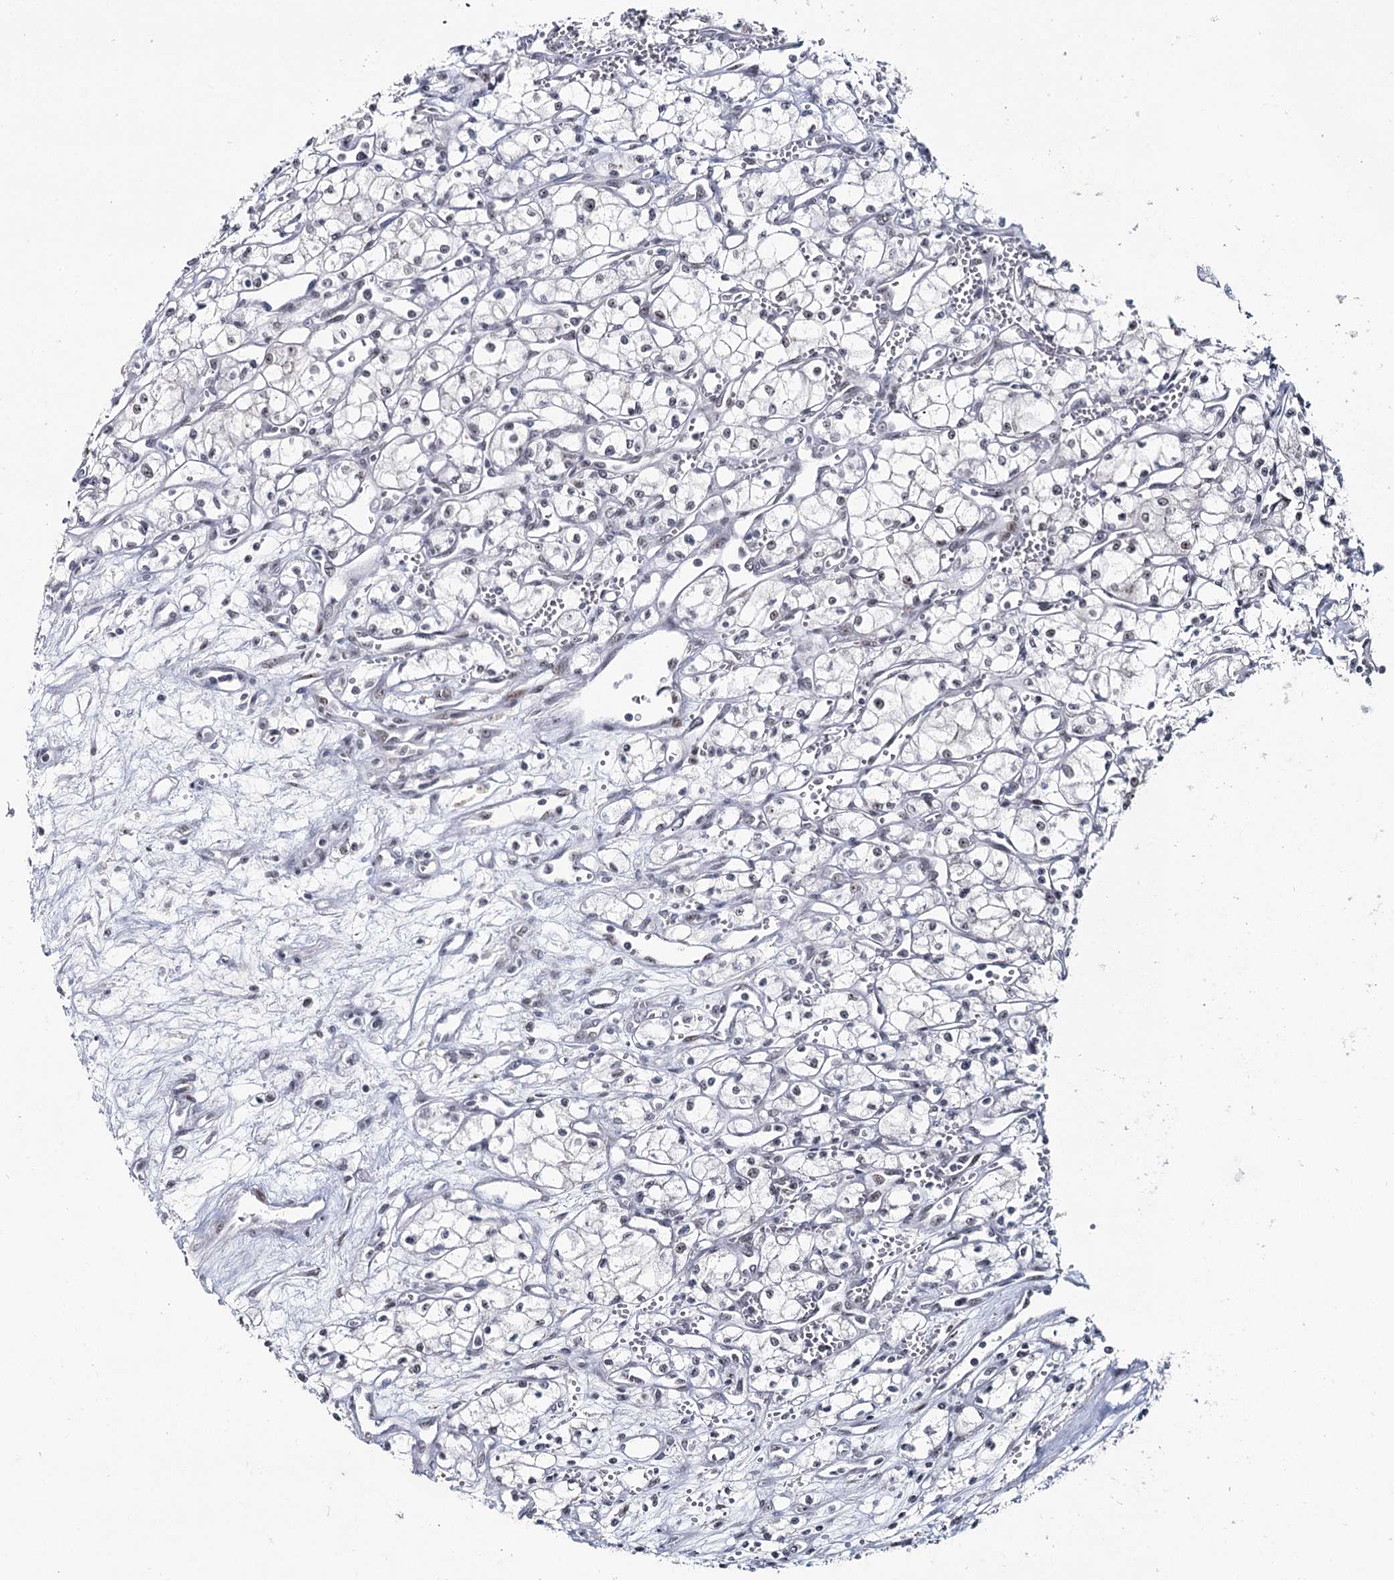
{"staining": {"intensity": "moderate", "quantity": "<25%", "location": "nuclear"}, "tissue": "renal cancer", "cell_type": "Tumor cells", "image_type": "cancer", "snomed": [{"axis": "morphology", "description": "Adenocarcinoma, NOS"}, {"axis": "topography", "description": "Kidney"}], "caption": "Immunohistochemistry (IHC) histopathology image of human adenocarcinoma (renal) stained for a protein (brown), which displays low levels of moderate nuclear expression in about <25% of tumor cells.", "gene": "SCAF8", "patient": {"sex": "male", "age": 59}}